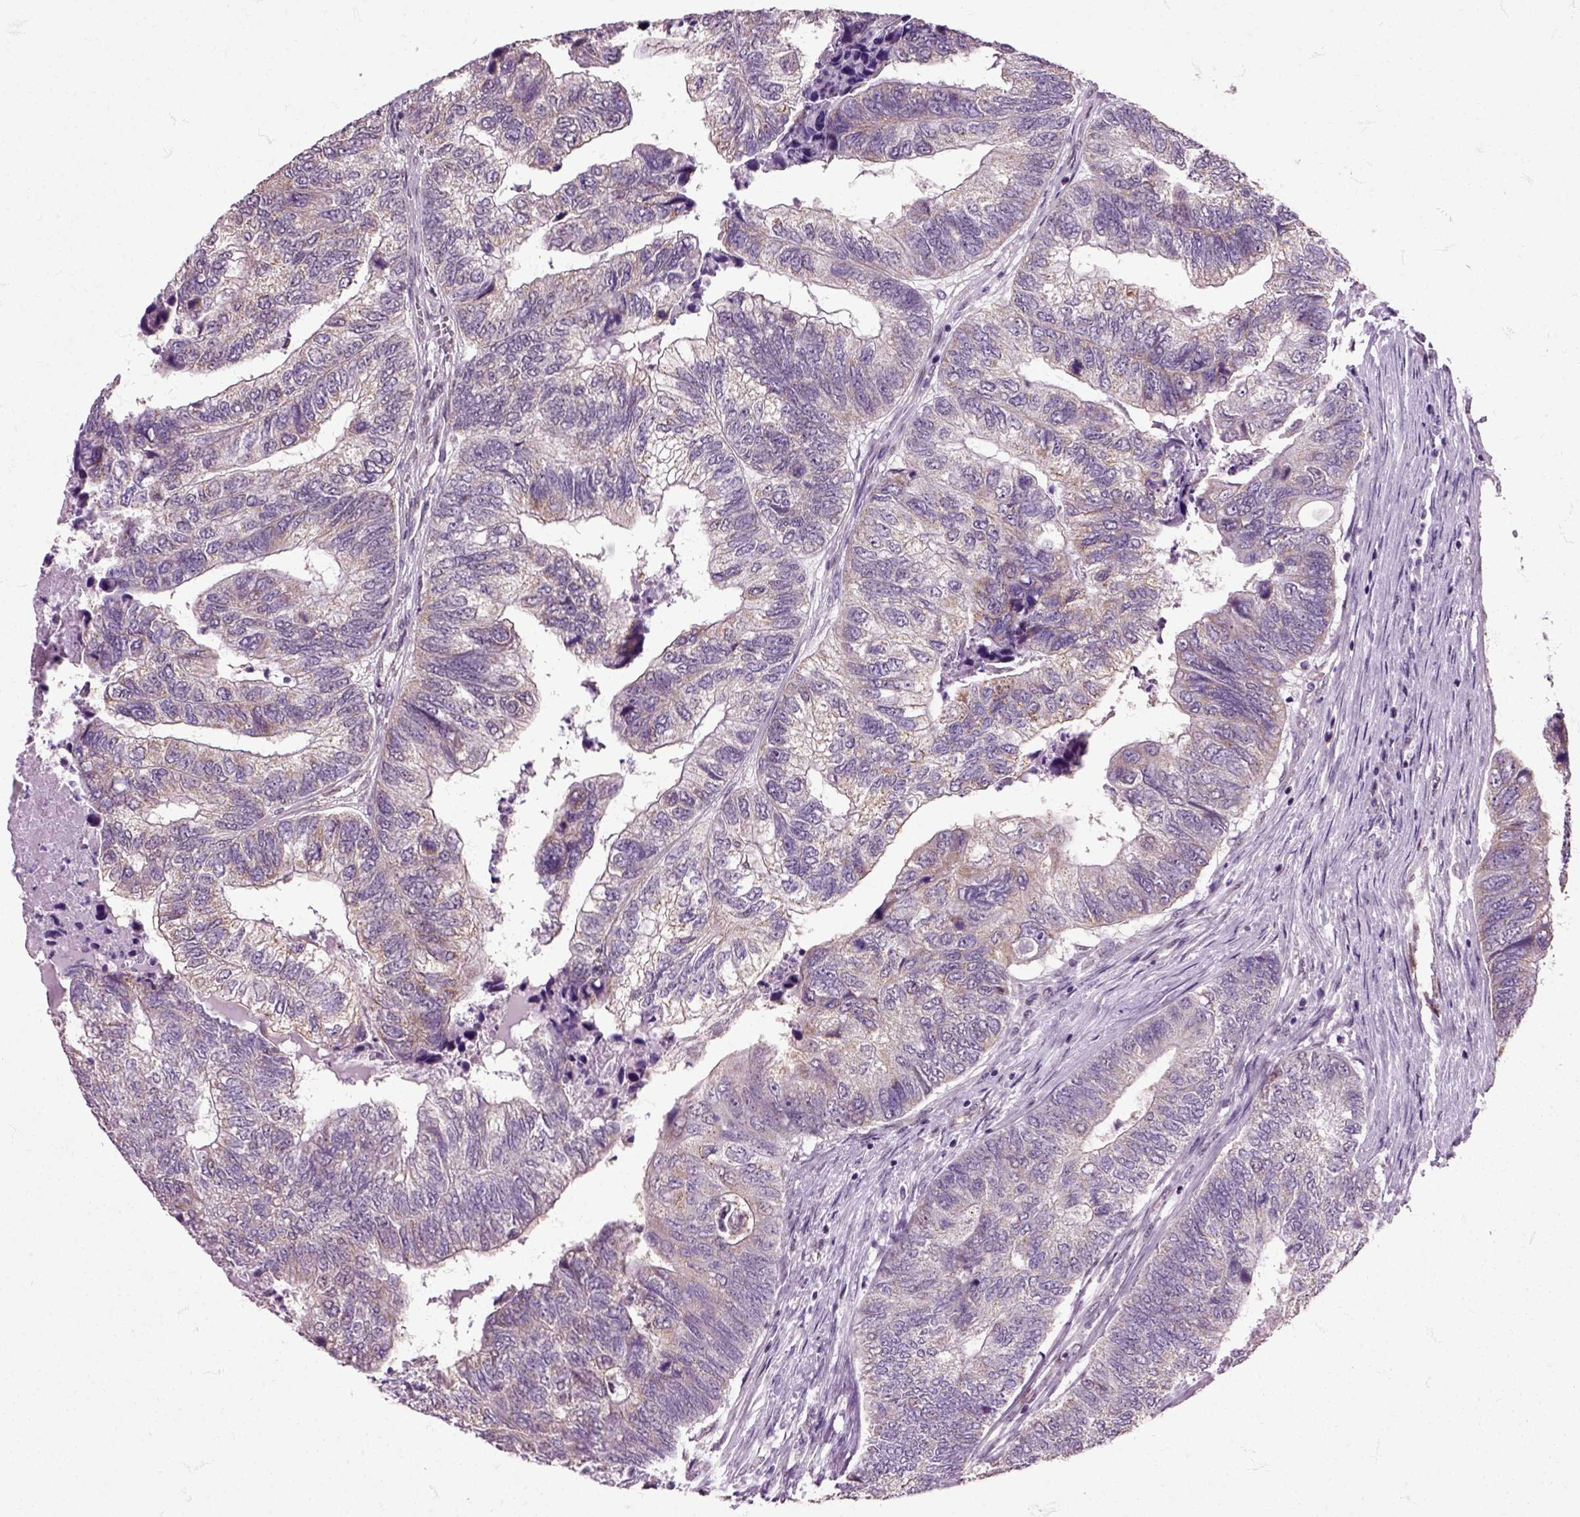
{"staining": {"intensity": "negative", "quantity": "none", "location": "none"}, "tissue": "colorectal cancer", "cell_type": "Tumor cells", "image_type": "cancer", "snomed": [{"axis": "morphology", "description": "Adenocarcinoma, NOS"}, {"axis": "topography", "description": "Colon"}], "caption": "A histopathology image of colorectal adenocarcinoma stained for a protein demonstrates no brown staining in tumor cells.", "gene": "HSPA2", "patient": {"sex": "female", "age": 67}}